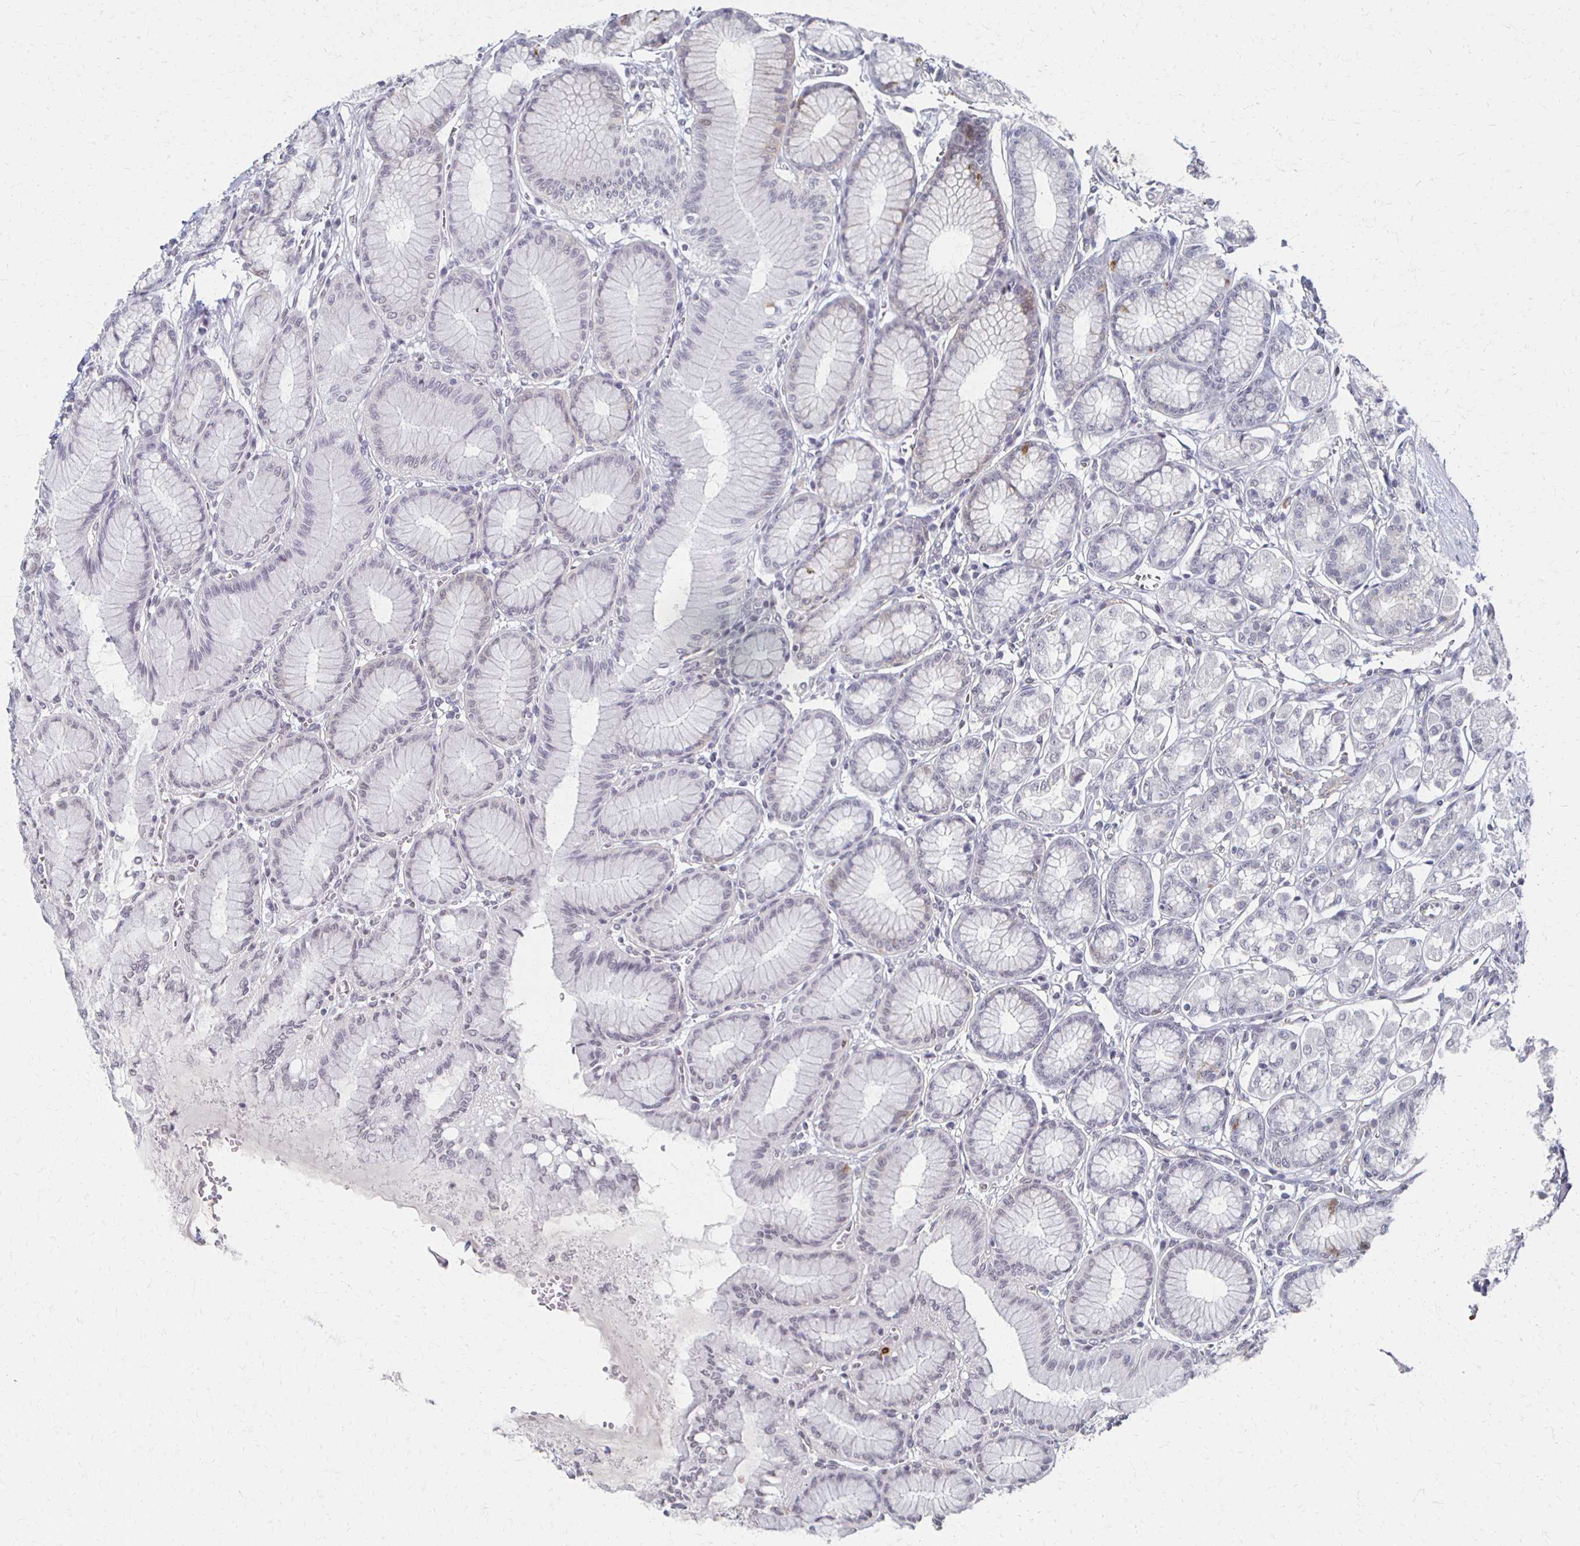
{"staining": {"intensity": "weak", "quantity": "<25%", "location": "cytoplasmic/membranous"}, "tissue": "stomach", "cell_type": "Glandular cells", "image_type": "normal", "snomed": [{"axis": "morphology", "description": "Normal tissue, NOS"}, {"axis": "topography", "description": "Stomach"}, {"axis": "topography", "description": "Stomach, lower"}], "caption": "Immunohistochemical staining of benign human stomach reveals no significant positivity in glandular cells. (DAB (3,3'-diaminobenzidine) immunohistochemistry with hematoxylin counter stain).", "gene": "DAB1", "patient": {"sex": "male", "age": 76}}